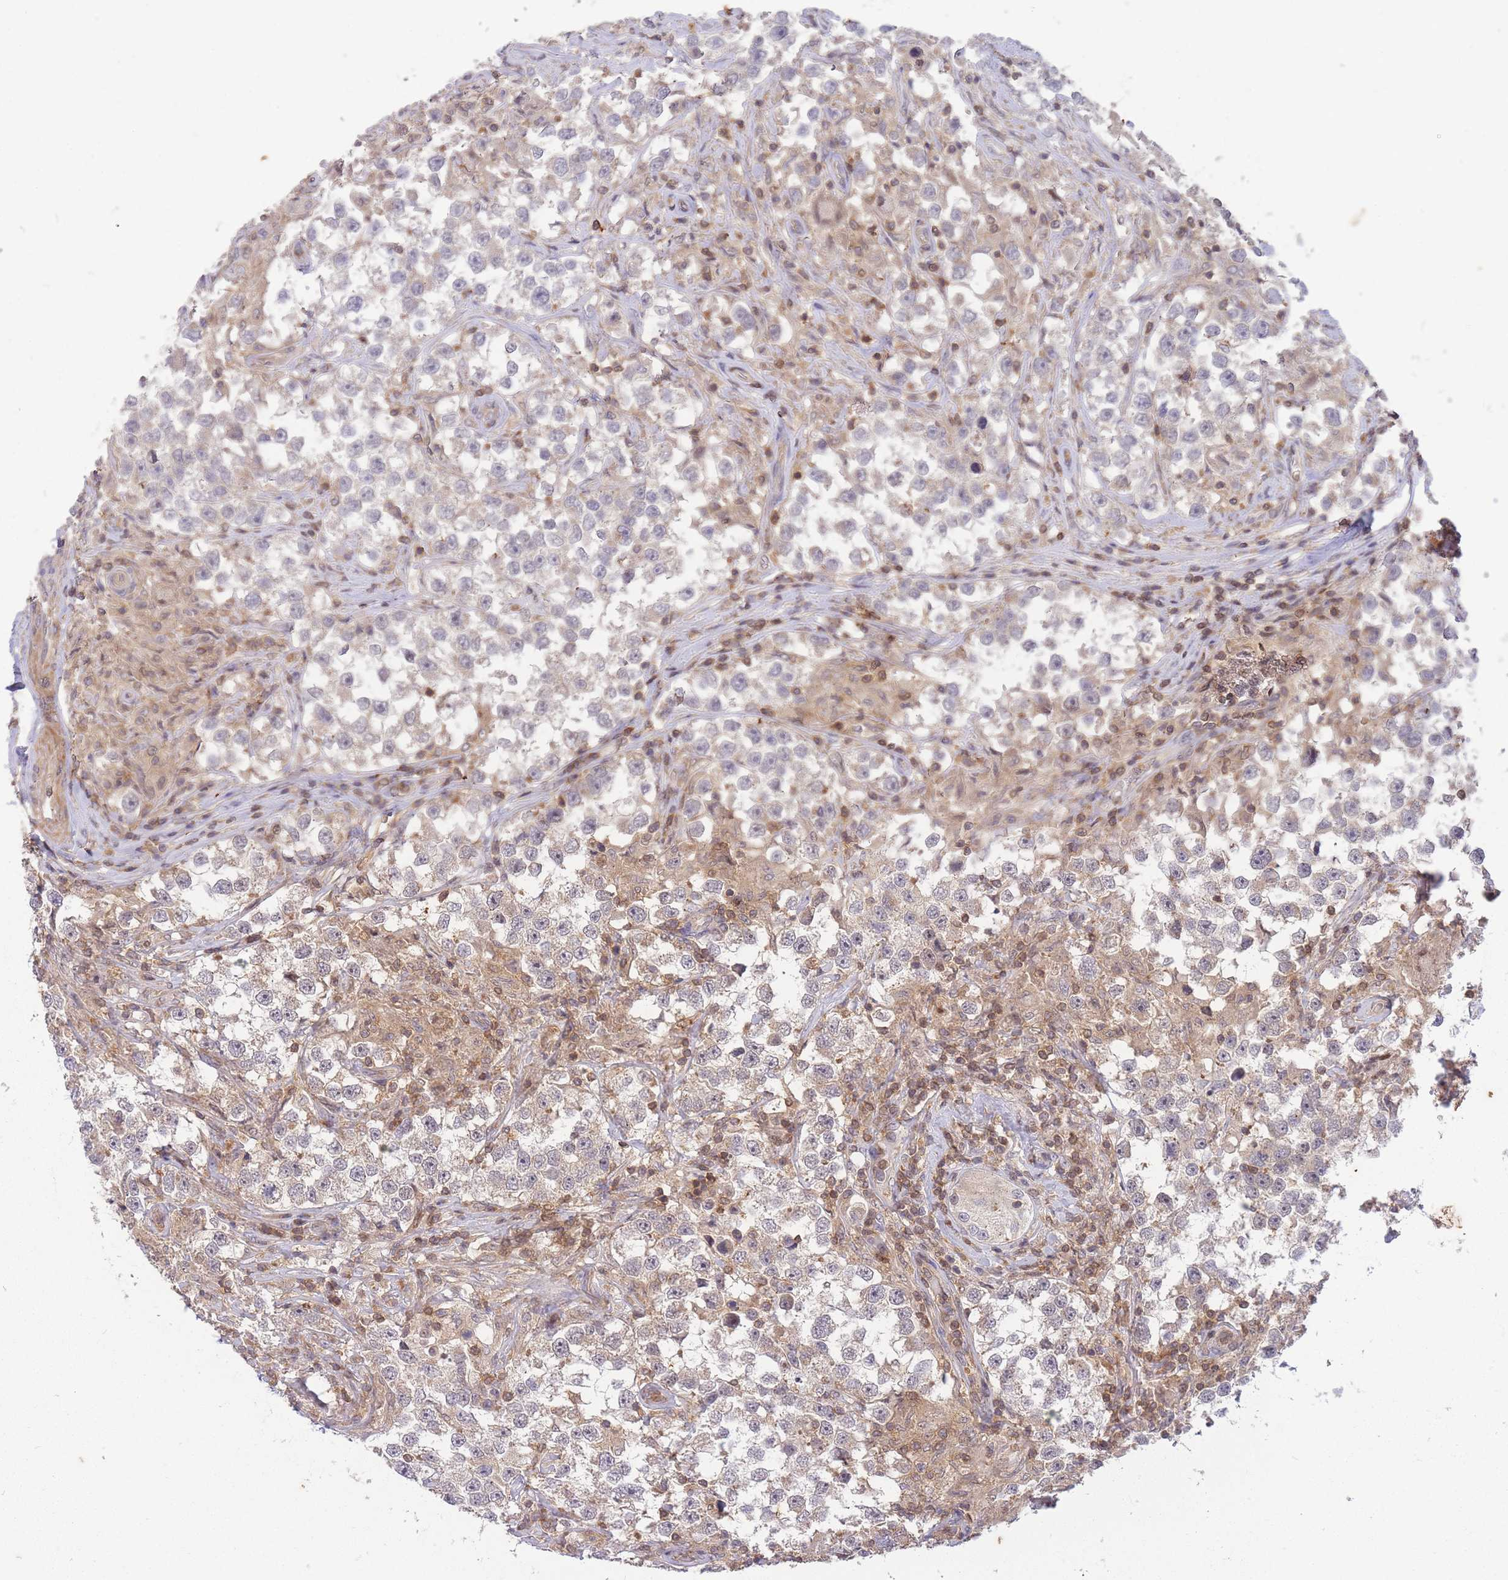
{"staining": {"intensity": "weak", "quantity": "<25%", "location": "cytoplasmic/membranous"}, "tissue": "testis cancer", "cell_type": "Tumor cells", "image_type": "cancer", "snomed": [{"axis": "morphology", "description": "Seminoma, NOS"}, {"axis": "topography", "description": "Testis"}], "caption": "Immunohistochemistry (IHC) histopathology image of neoplastic tissue: human seminoma (testis) stained with DAB (3,3'-diaminobenzidine) demonstrates no significant protein expression in tumor cells.", "gene": "ST8SIA4", "patient": {"sex": "male", "age": 46}}